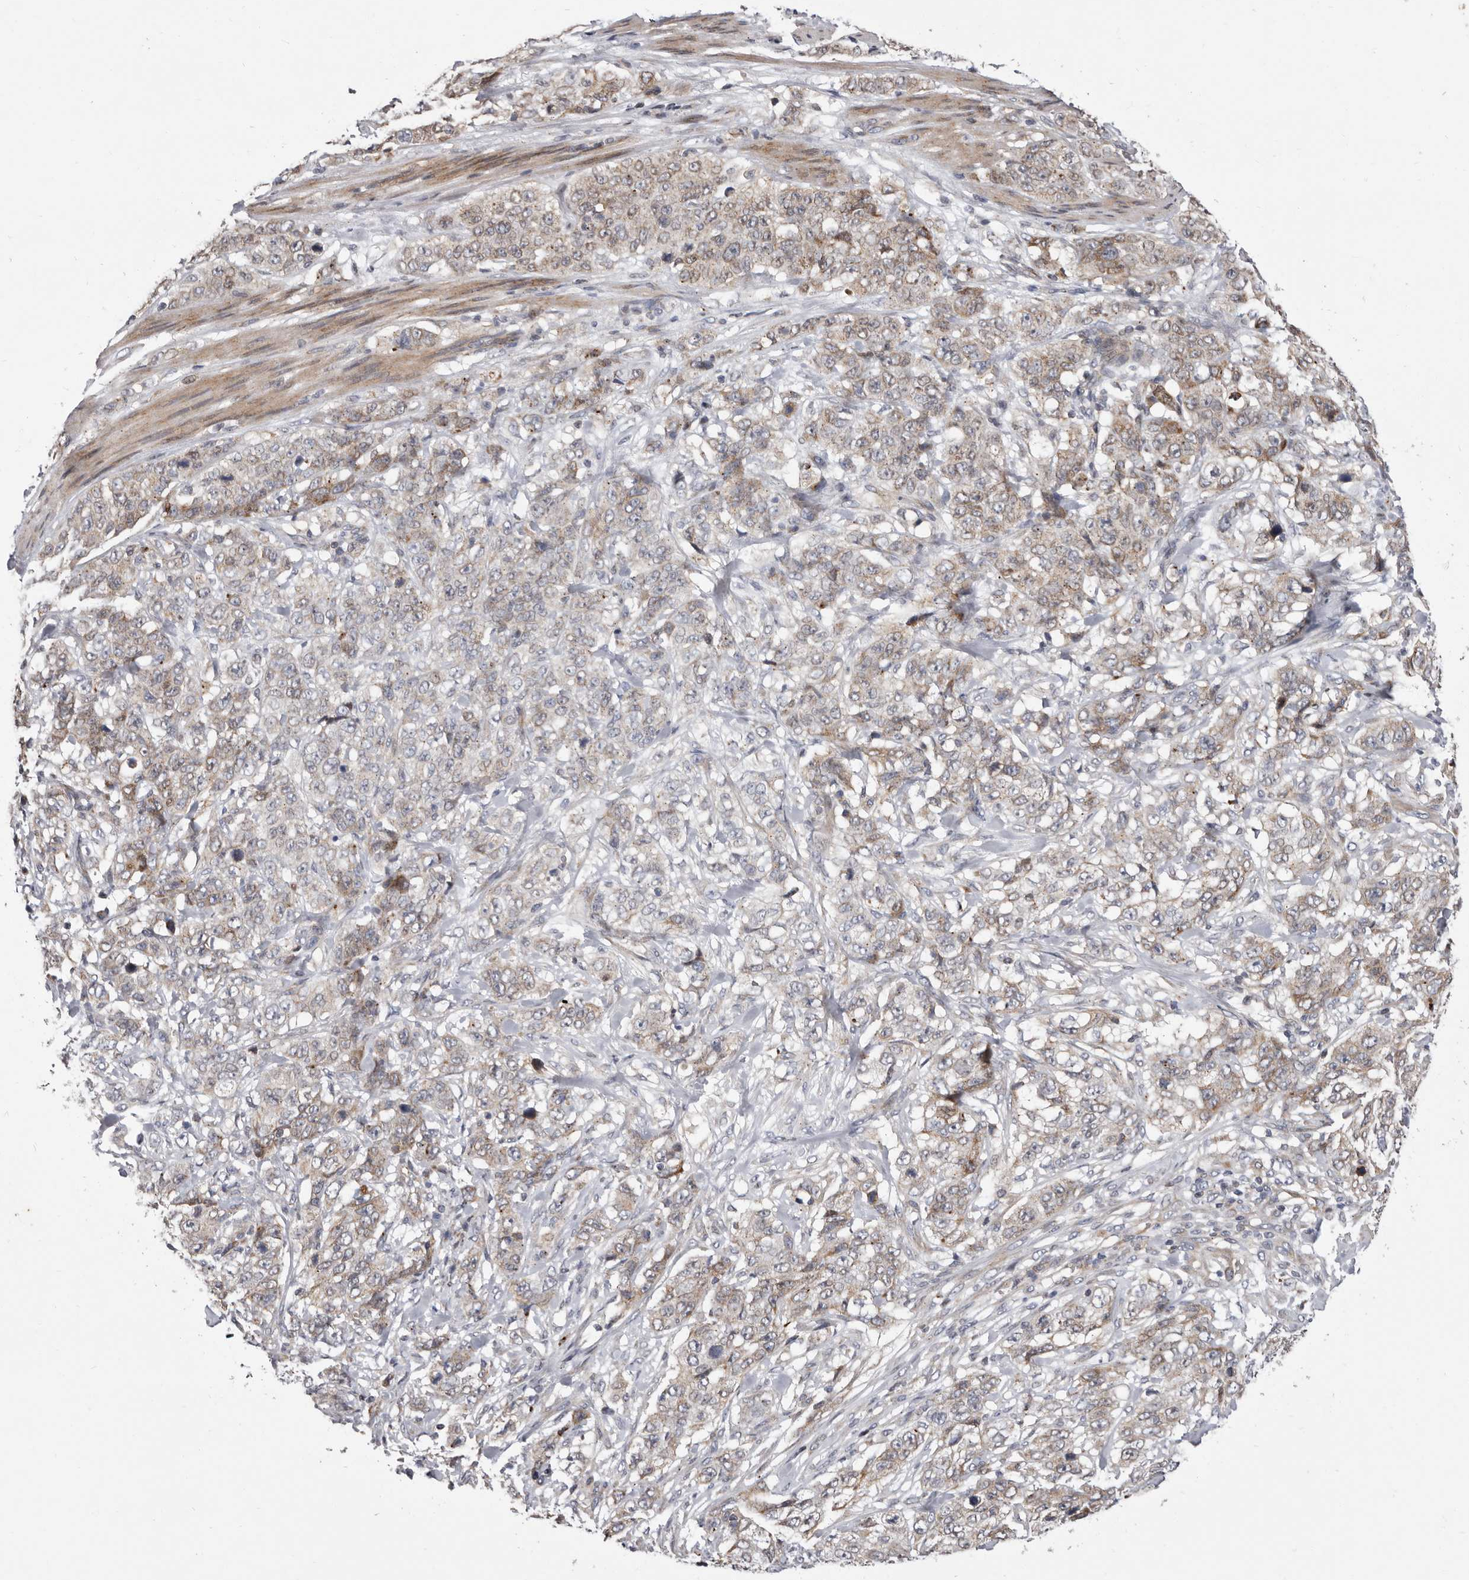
{"staining": {"intensity": "moderate", "quantity": "25%-75%", "location": "cytoplasmic/membranous"}, "tissue": "stomach cancer", "cell_type": "Tumor cells", "image_type": "cancer", "snomed": [{"axis": "morphology", "description": "Adenocarcinoma, NOS"}, {"axis": "topography", "description": "Stomach"}], "caption": "Tumor cells show medium levels of moderate cytoplasmic/membranous staining in about 25%-75% of cells in stomach cancer (adenocarcinoma). Nuclei are stained in blue.", "gene": "TIMM17B", "patient": {"sex": "male", "age": 48}}